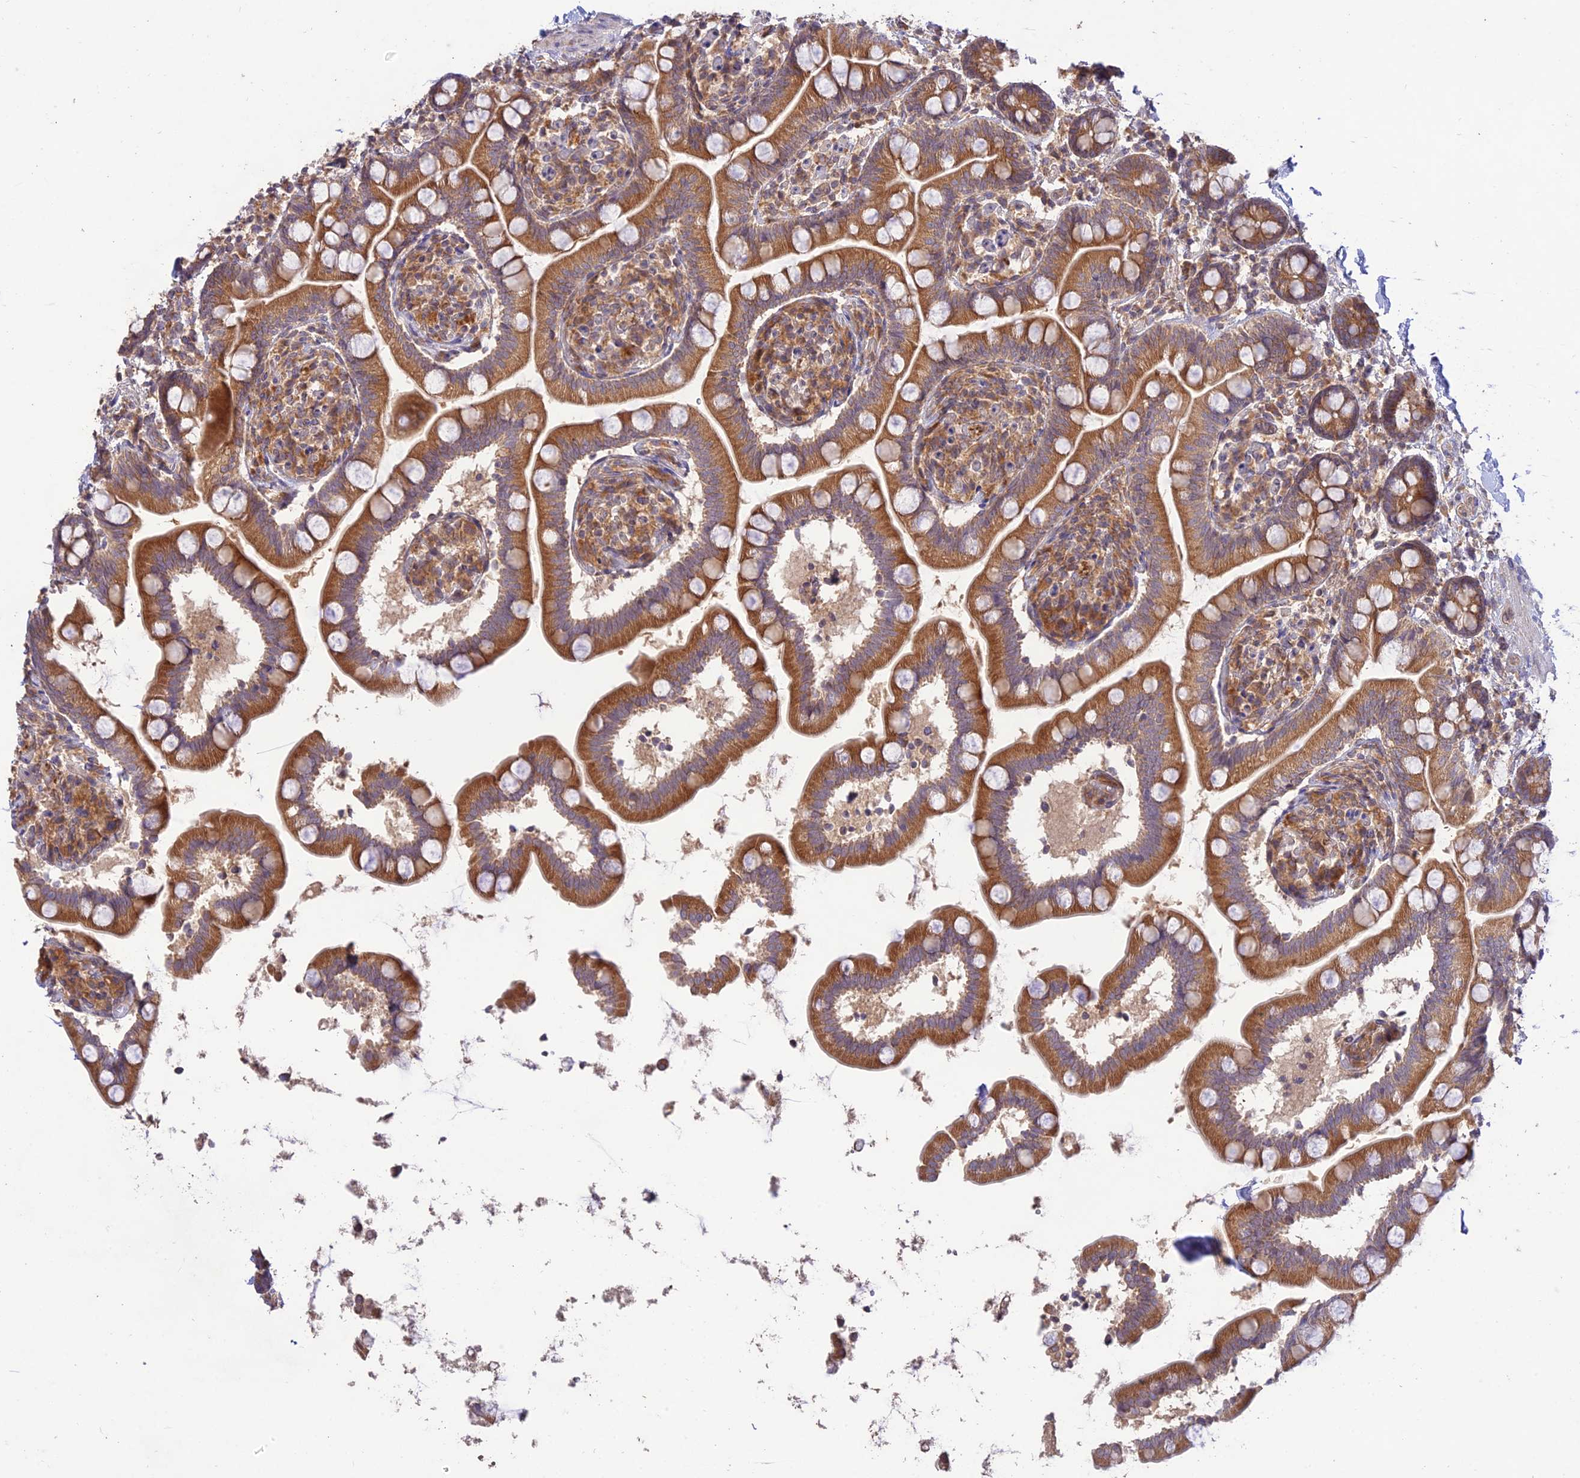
{"staining": {"intensity": "moderate", "quantity": ">75%", "location": "cytoplasmic/membranous"}, "tissue": "small intestine", "cell_type": "Glandular cells", "image_type": "normal", "snomed": [{"axis": "morphology", "description": "Normal tissue, NOS"}, {"axis": "topography", "description": "Small intestine"}], "caption": "Immunohistochemistry (IHC) staining of unremarkable small intestine, which shows medium levels of moderate cytoplasmic/membranous positivity in approximately >75% of glandular cells indicating moderate cytoplasmic/membranous protein staining. The staining was performed using DAB (3,3'-diaminobenzidine) (brown) for protein detection and nuclei were counterstained in hematoxylin (blue).", "gene": "TMEM259", "patient": {"sex": "female", "age": 64}}